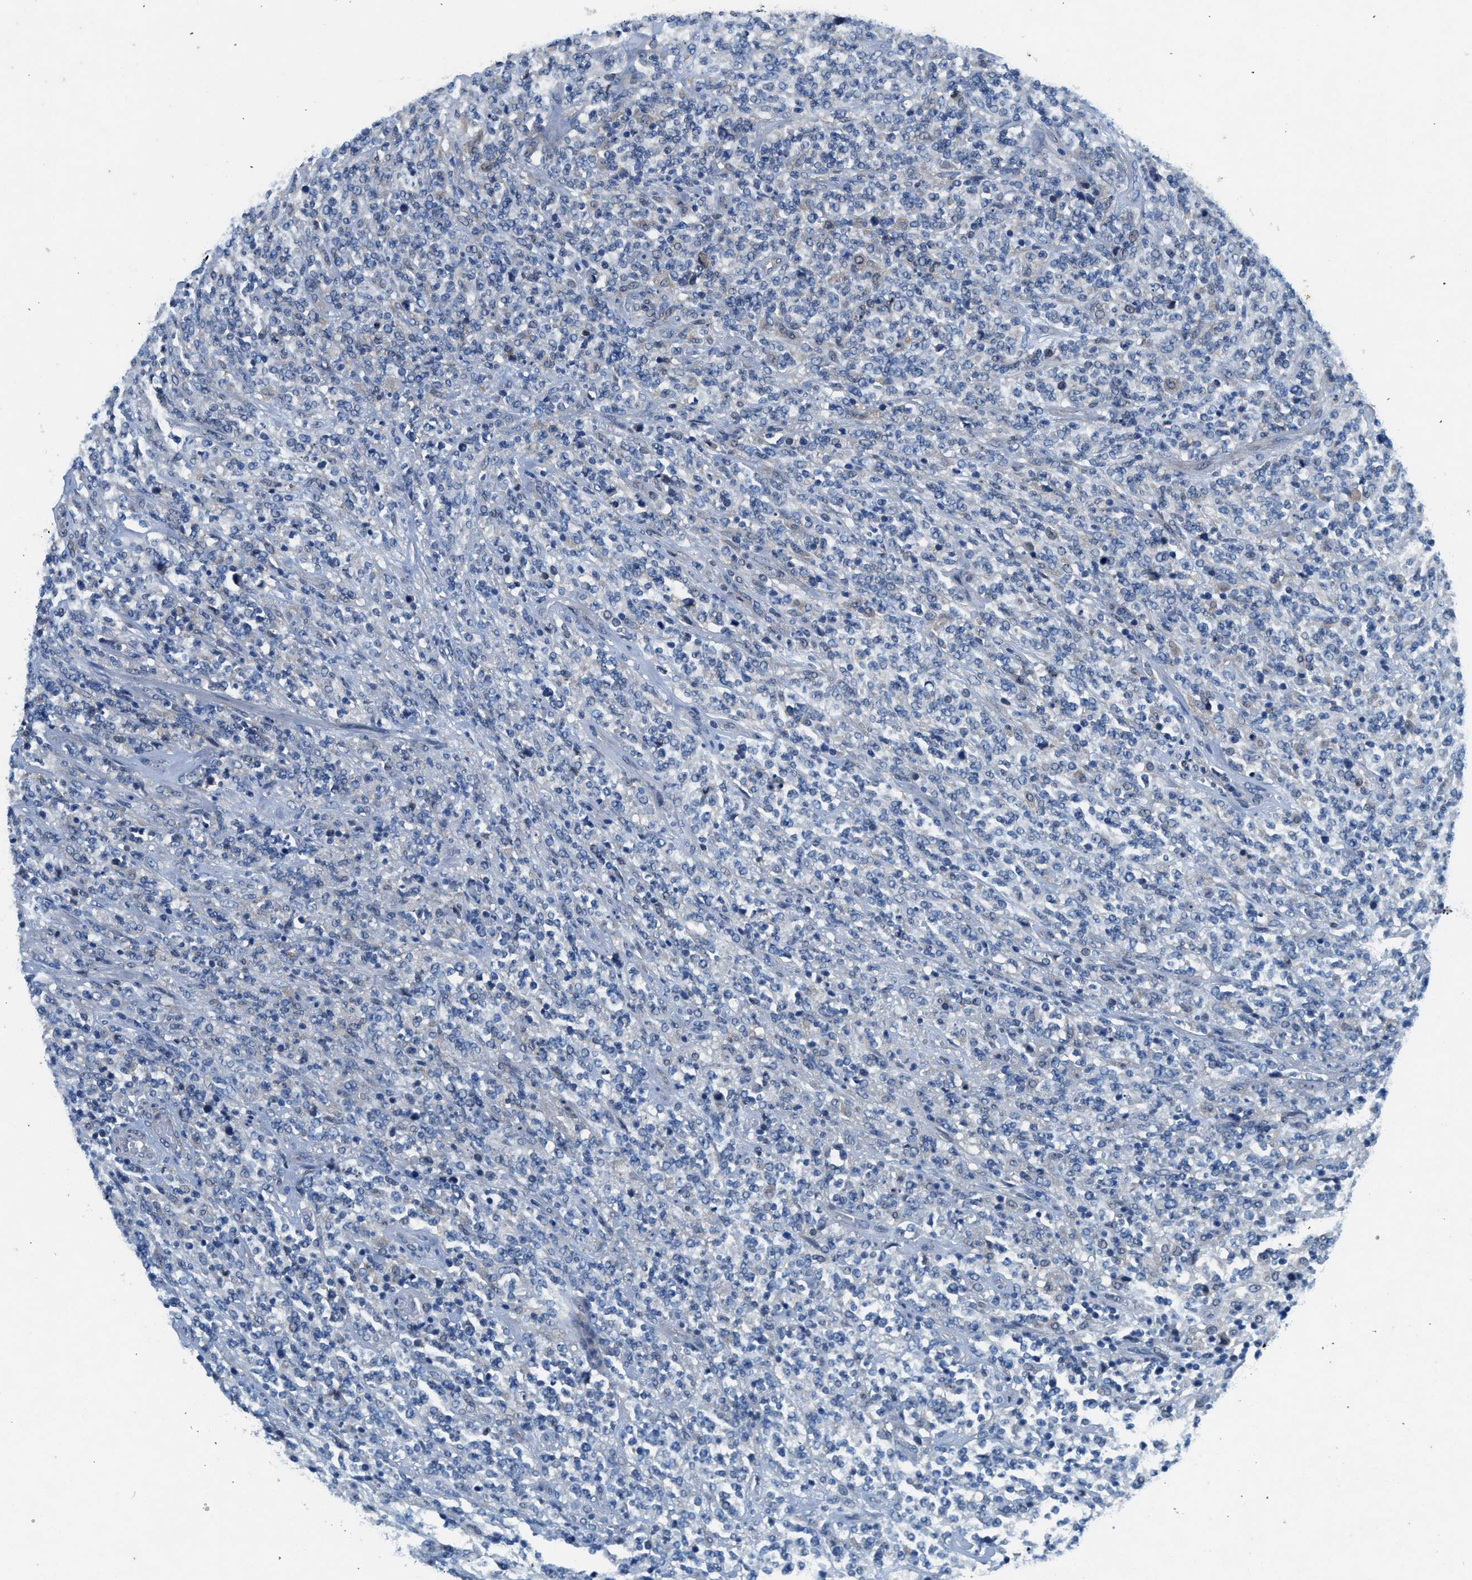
{"staining": {"intensity": "negative", "quantity": "none", "location": "none"}, "tissue": "lymphoma", "cell_type": "Tumor cells", "image_type": "cancer", "snomed": [{"axis": "morphology", "description": "Malignant lymphoma, non-Hodgkin's type, High grade"}, {"axis": "topography", "description": "Soft tissue"}], "caption": "Human malignant lymphoma, non-Hodgkin's type (high-grade) stained for a protein using immunohistochemistry (IHC) reveals no staining in tumor cells.", "gene": "COPS2", "patient": {"sex": "male", "age": 18}}